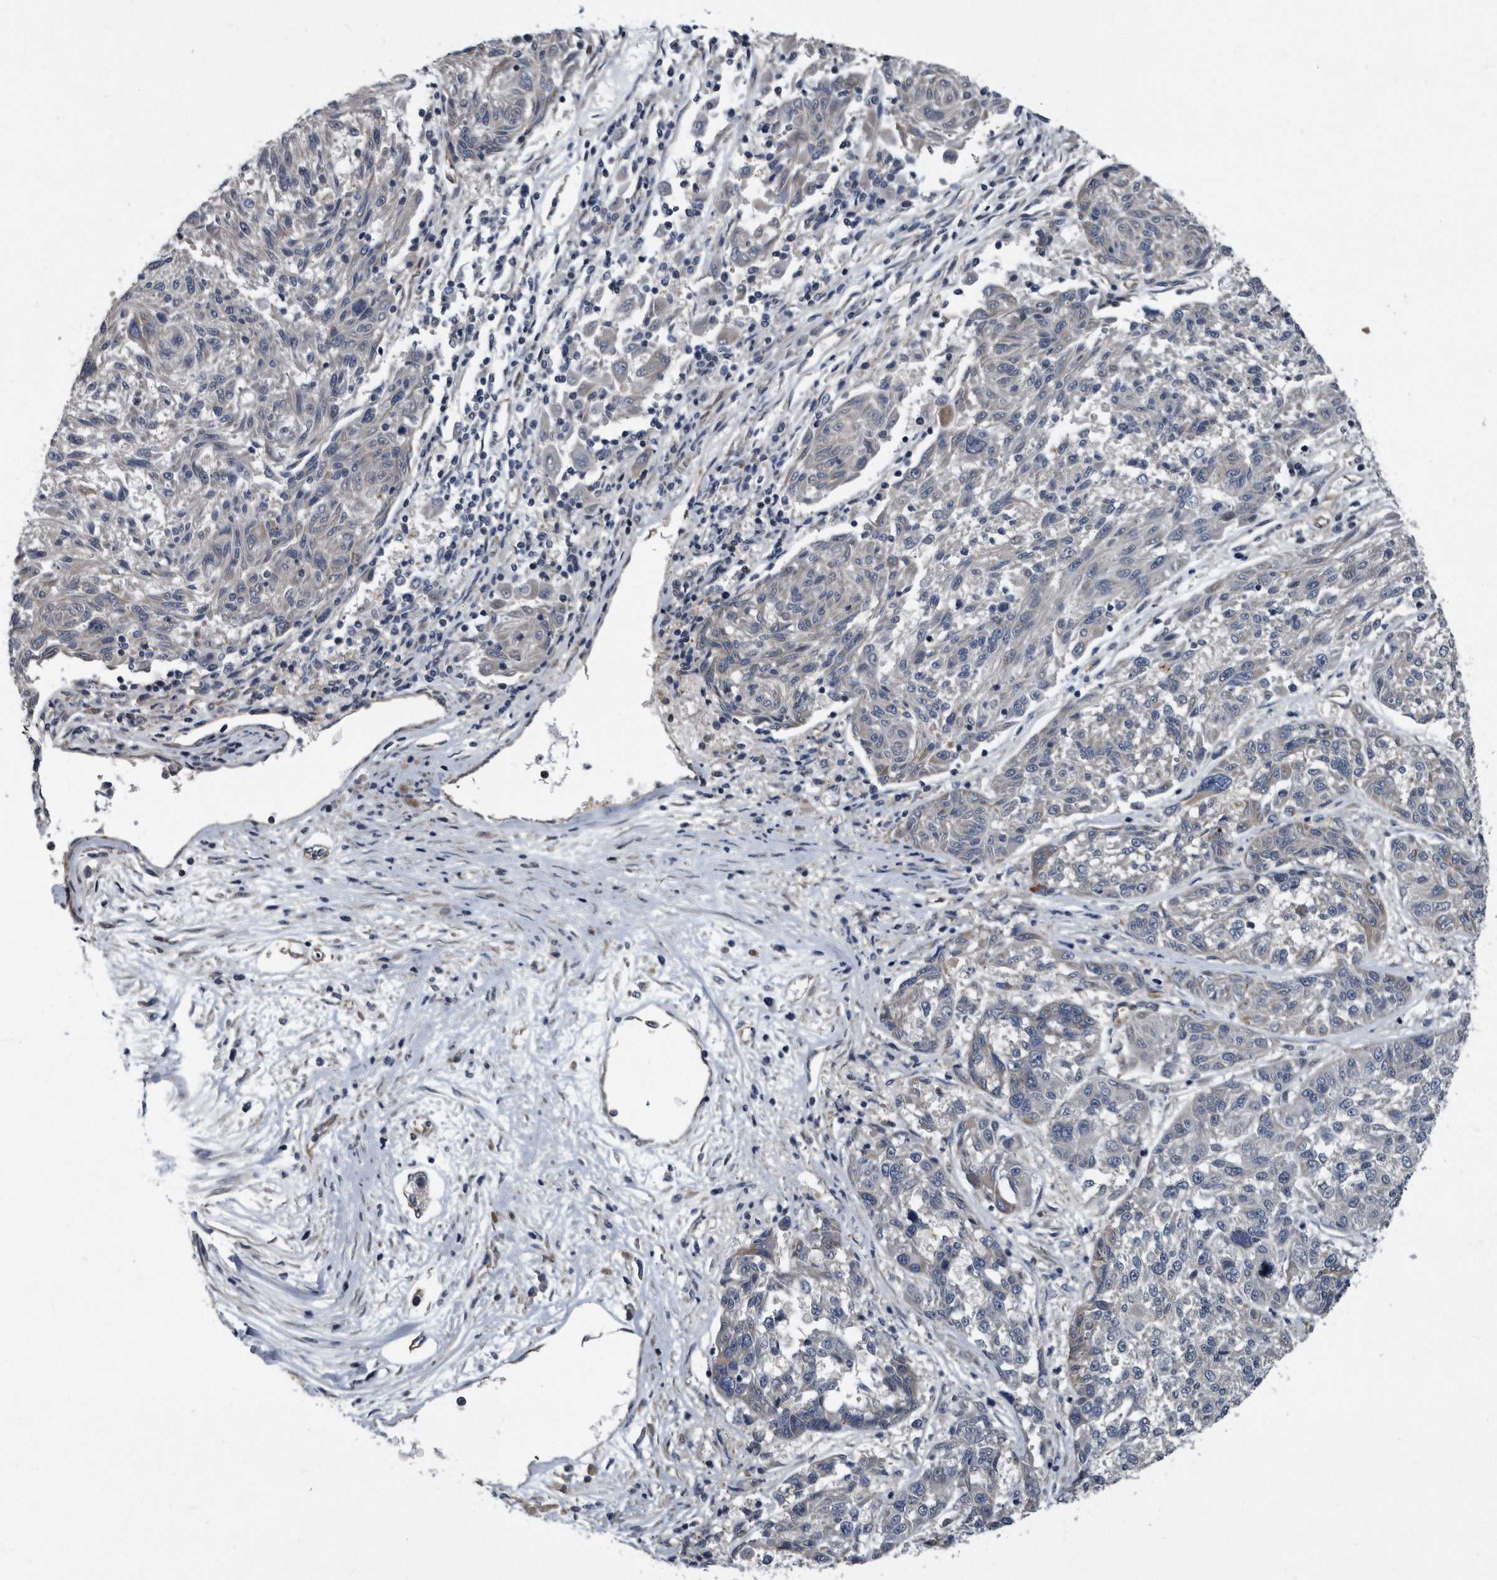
{"staining": {"intensity": "negative", "quantity": "none", "location": "none"}, "tissue": "melanoma", "cell_type": "Tumor cells", "image_type": "cancer", "snomed": [{"axis": "morphology", "description": "Malignant melanoma, NOS"}, {"axis": "topography", "description": "Skin"}], "caption": "Immunohistochemistry (IHC) photomicrograph of neoplastic tissue: melanoma stained with DAB (3,3'-diaminobenzidine) displays no significant protein expression in tumor cells.", "gene": "ARMCX1", "patient": {"sex": "male", "age": 53}}